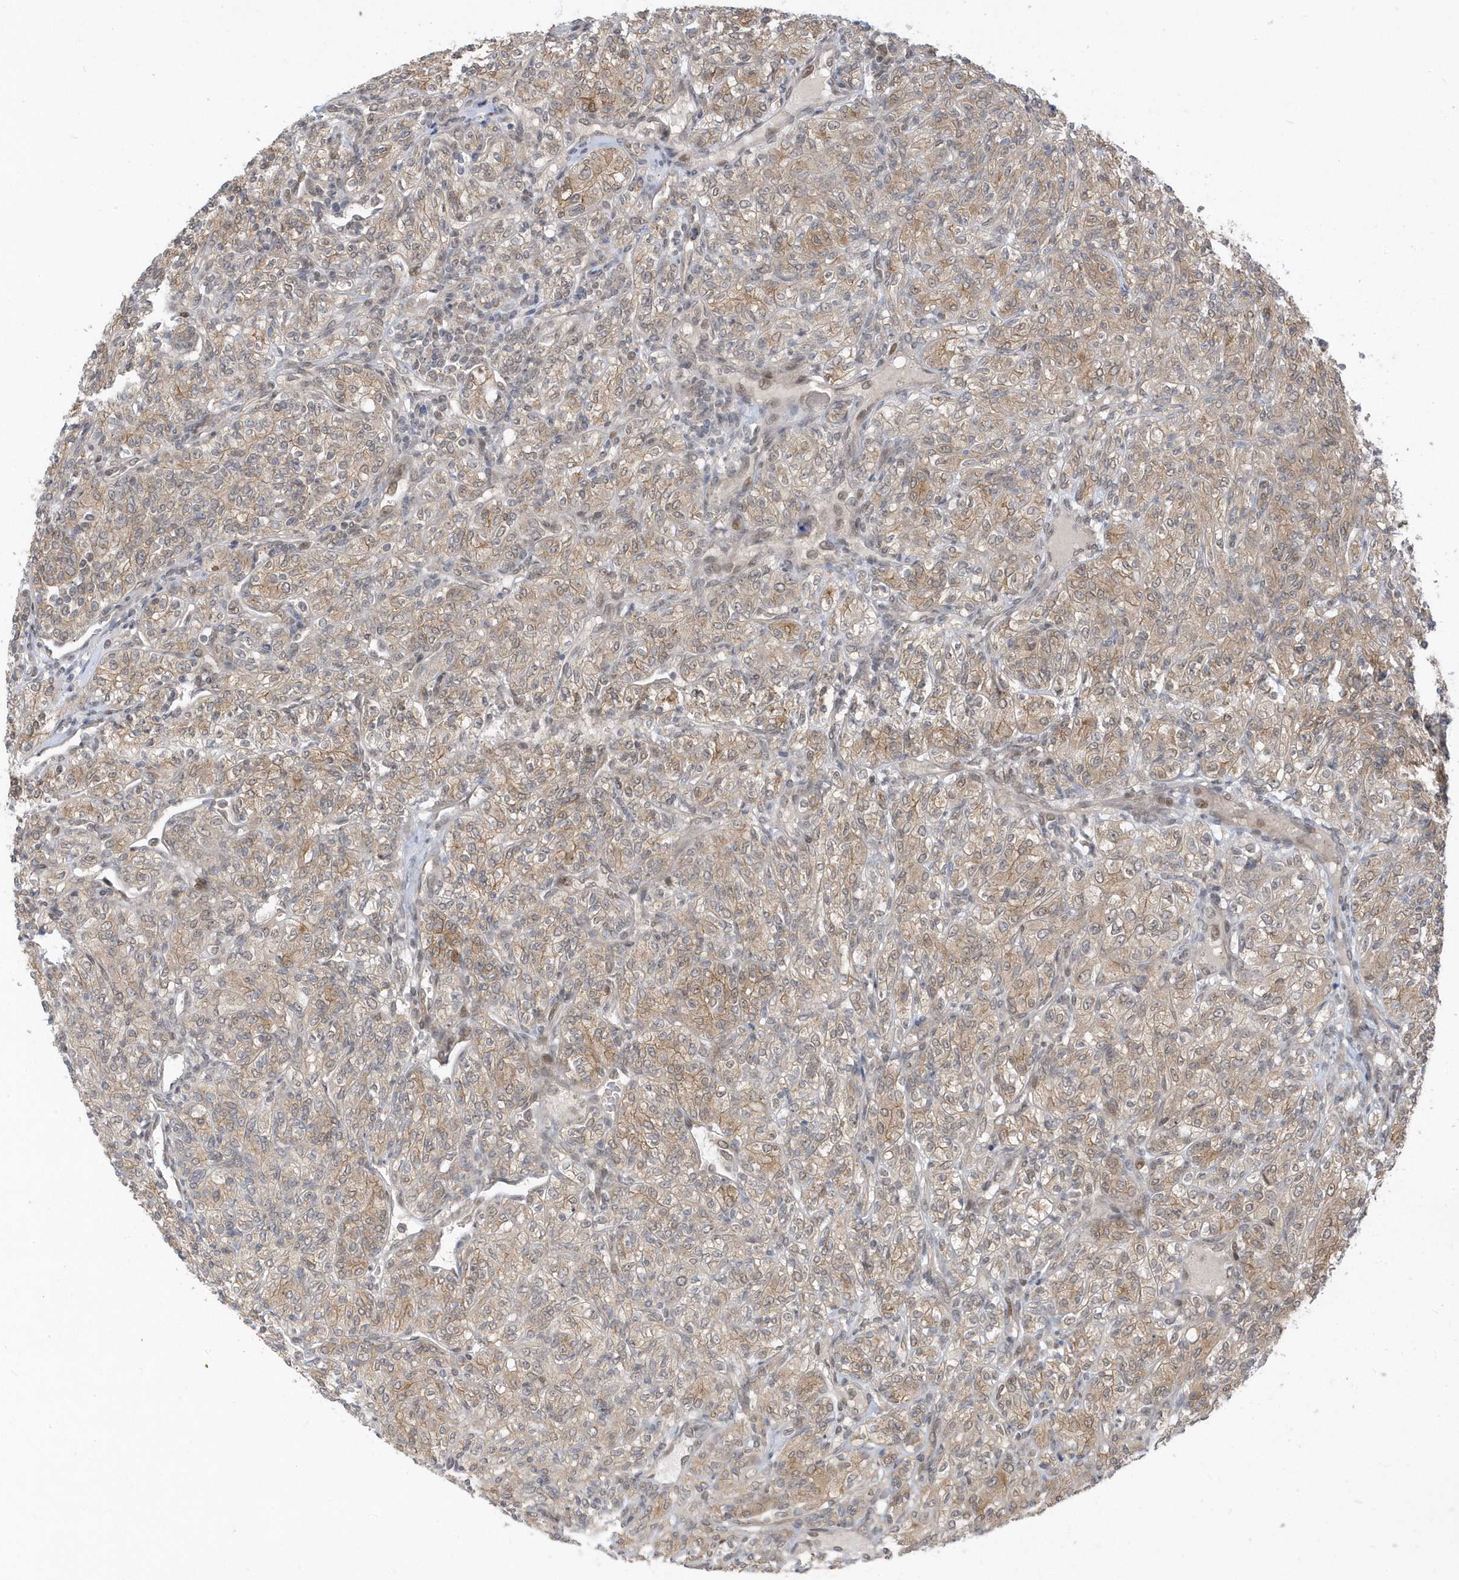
{"staining": {"intensity": "weak", "quantity": ">75%", "location": "cytoplasmic/membranous"}, "tissue": "renal cancer", "cell_type": "Tumor cells", "image_type": "cancer", "snomed": [{"axis": "morphology", "description": "Adenocarcinoma, NOS"}, {"axis": "topography", "description": "Kidney"}], "caption": "An immunohistochemistry (IHC) photomicrograph of tumor tissue is shown. Protein staining in brown labels weak cytoplasmic/membranous positivity in adenocarcinoma (renal) within tumor cells.", "gene": "USP53", "patient": {"sex": "male", "age": 77}}